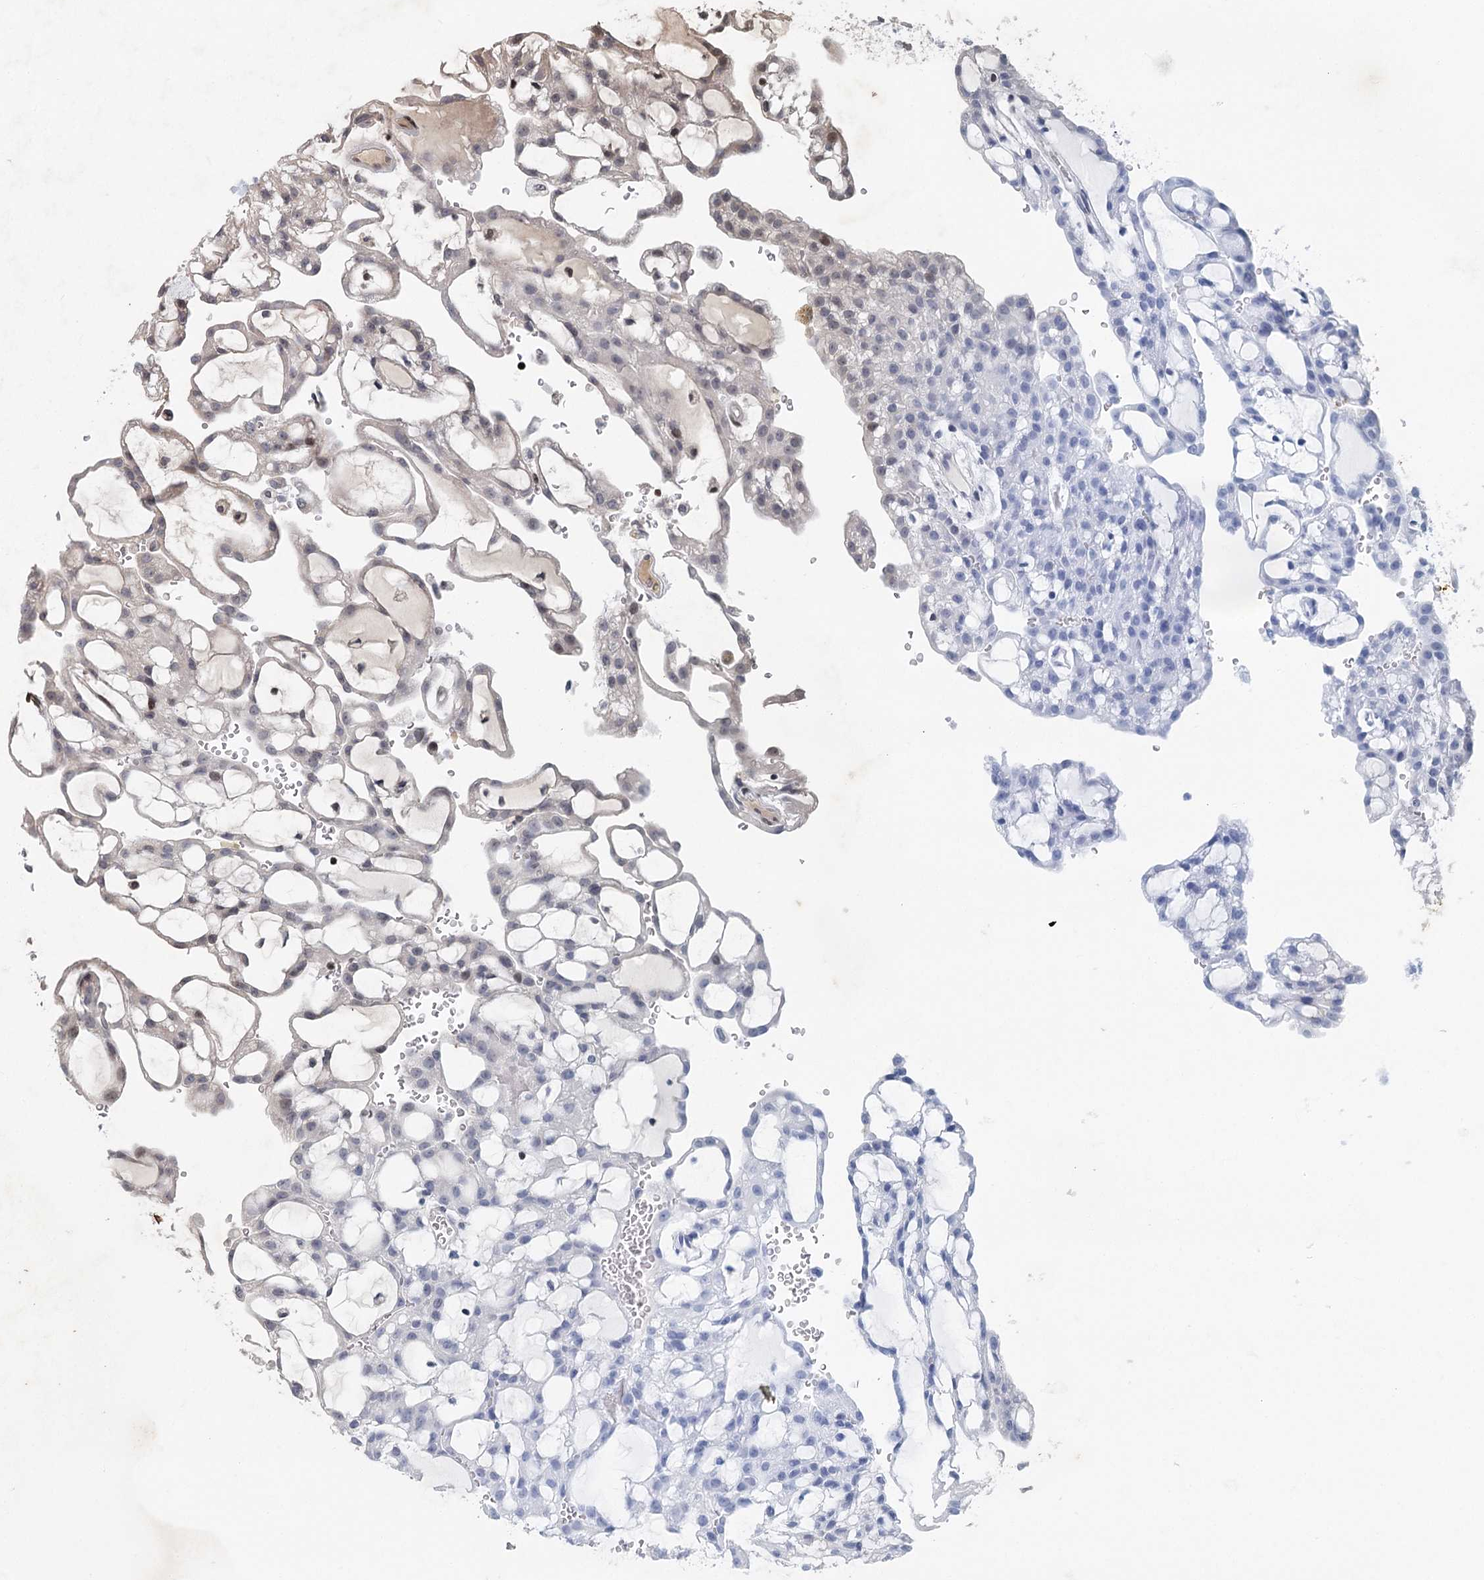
{"staining": {"intensity": "moderate", "quantity": "<25%", "location": "nuclear"}, "tissue": "renal cancer", "cell_type": "Tumor cells", "image_type": "cancer", "snomed": [{"axis": "morphology", "description": "Adenocarcinoma, NOS"}, {"axis": "topography", "description": "Kidney"}], "caption": "Immunohistochemical staining of renal cancer (adenocarcinoma) exhibits low levels of moderate nuclear staining in approximately <25% of tumor cells.", "gene": "FRMD4A", "patient": {"sex": "male", "age": 63}}